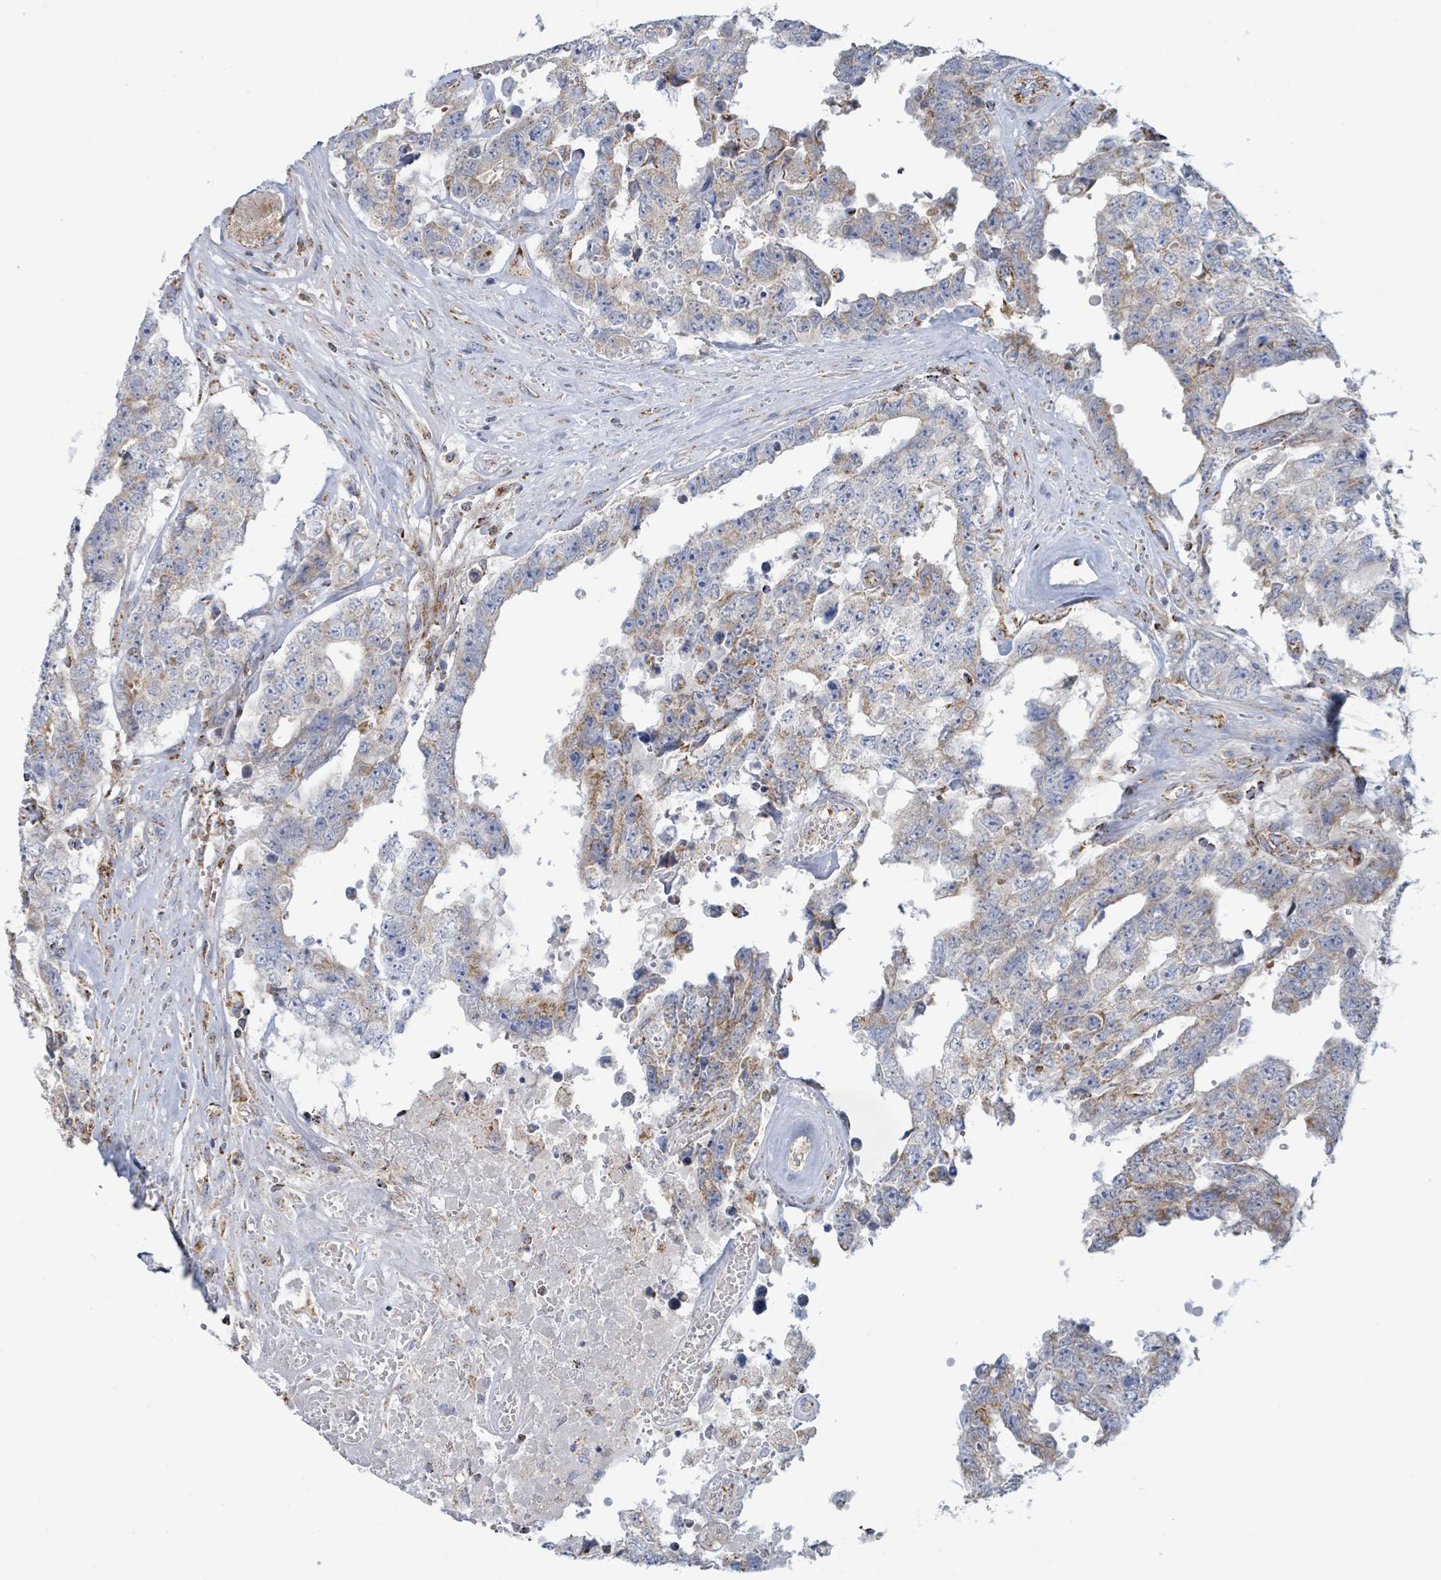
{"staining": {"intensity": "weak", "quantity": "25%-75%", "location": "cytoplasmic/membranous"}, "tissue": "testis cancer", "cell_type": "Tumor cells", "image_type": "cancer", "snomed": [{"axis": "morphology", "description": "Normal tissue, NOS"}, {"axis": "morphology", "description": "Carcinoma, Embryonal, NOS"}, {"axis": "topography", "description": "Testis"}, {"axis": "topography", "description": "Epididymis"}], "caption": "IHC histopathology image of neoplastic tissue: testis embryonal carcinoma stained using immunohistochemistry displays low levels of weak protein expression localized specifically in the cytoplasmic/membranous of tumor cells, appearing as a cytoplasmic/membranous brown color.", "gene": "SUCLG2", "patient": {"sex": "male", "age": 25}}